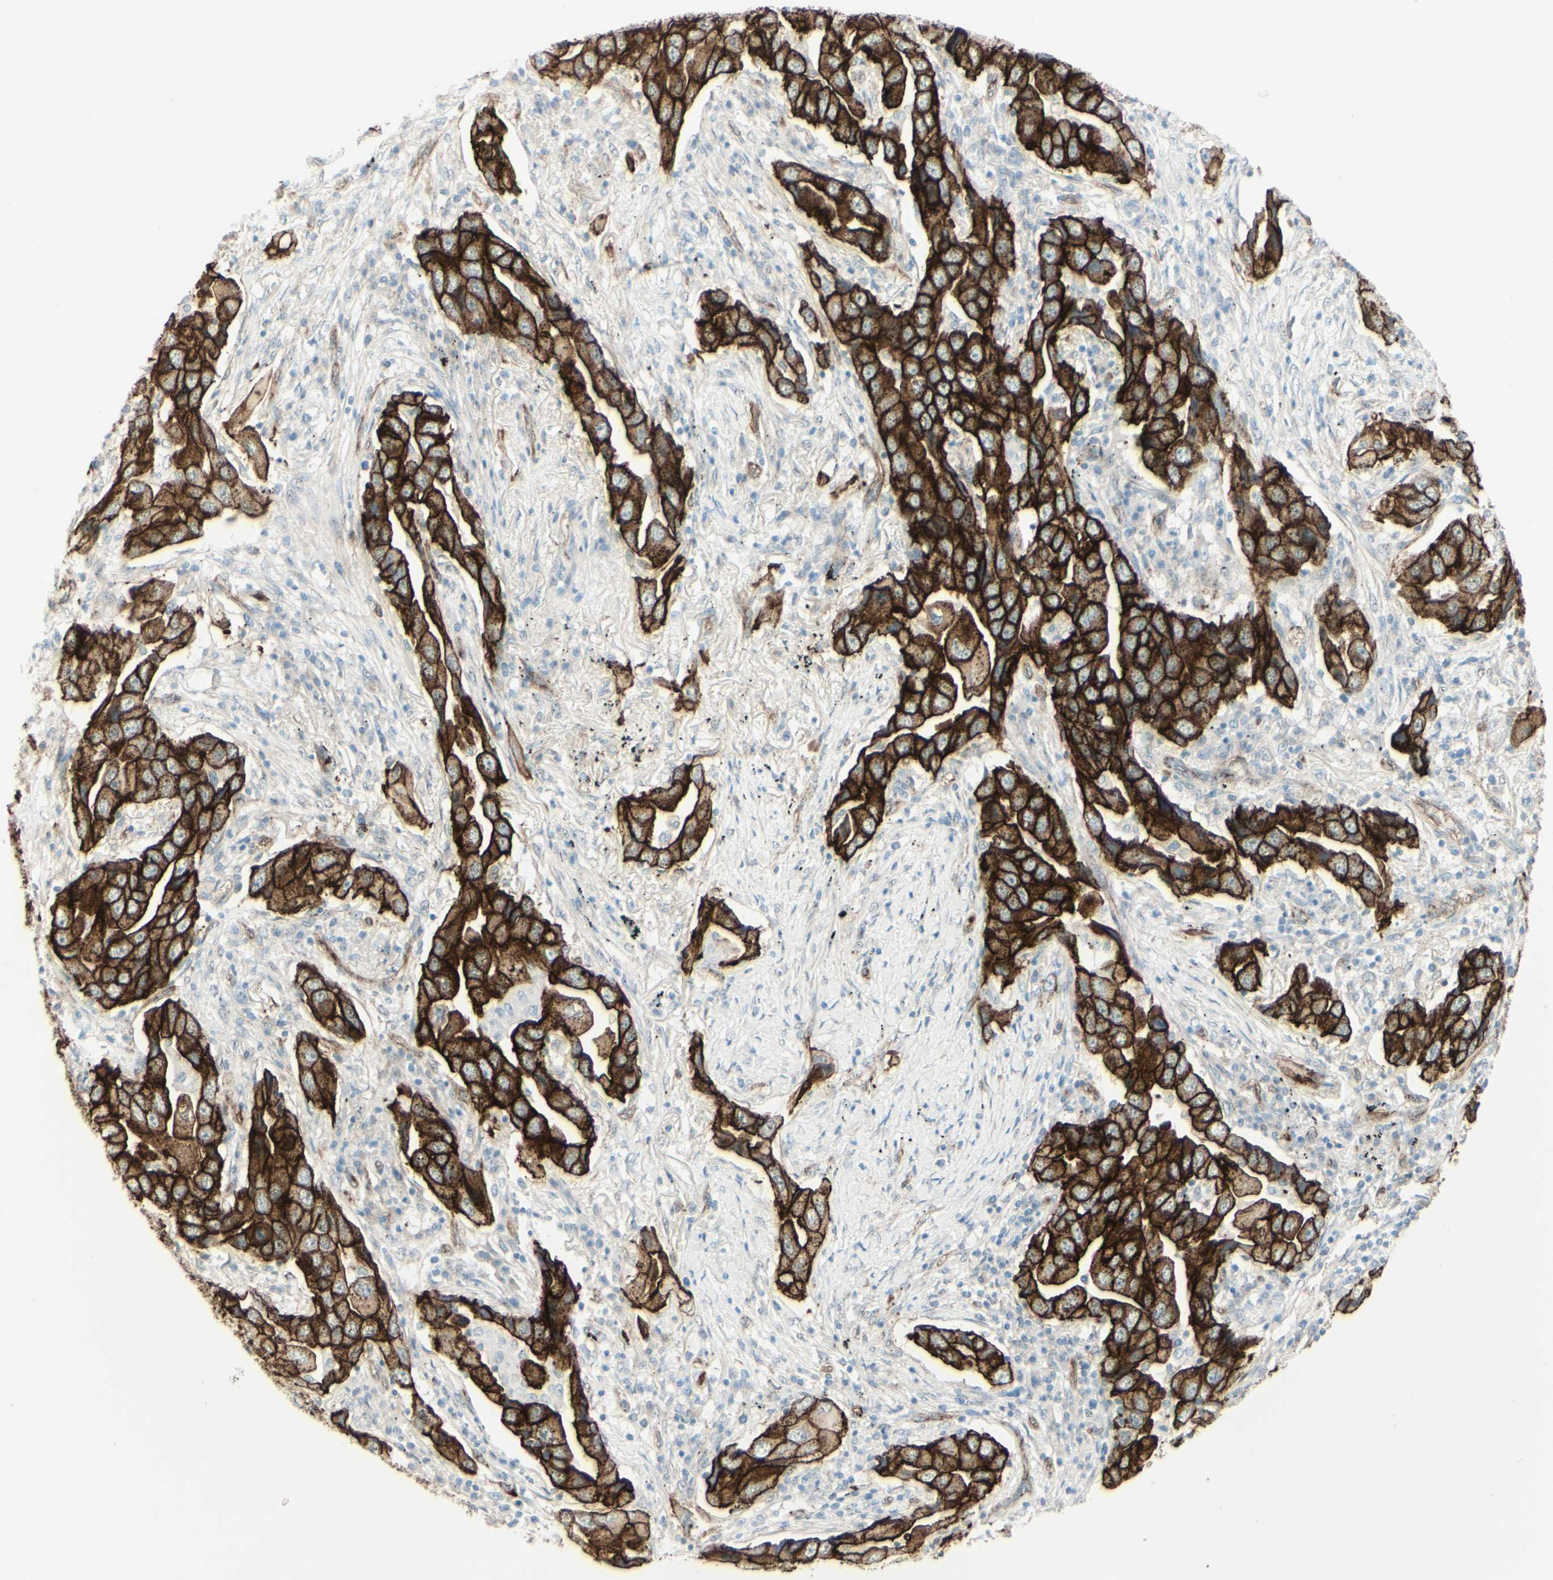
{"staining": {"intensity": "strong", "quantity": ">75%", "location": "cytoplasmic/membranous"}, "tissue": "lung cancer", "cell_type": "Tumor cells", "image_type": "cancer", "snomed": [{"axis": "morphology", "description": "Adenocarcinoma, NOS"}, {"axis": "topography", "description": "Lung"}], "caption": "Protein expression analysis of human adenocarcinoma (lung) reveals strong cytoplasmic/membranous expression in about >75% of tumor cells.", "gene": "MYO6", "patient": {"sex": "female", "age": 65}}